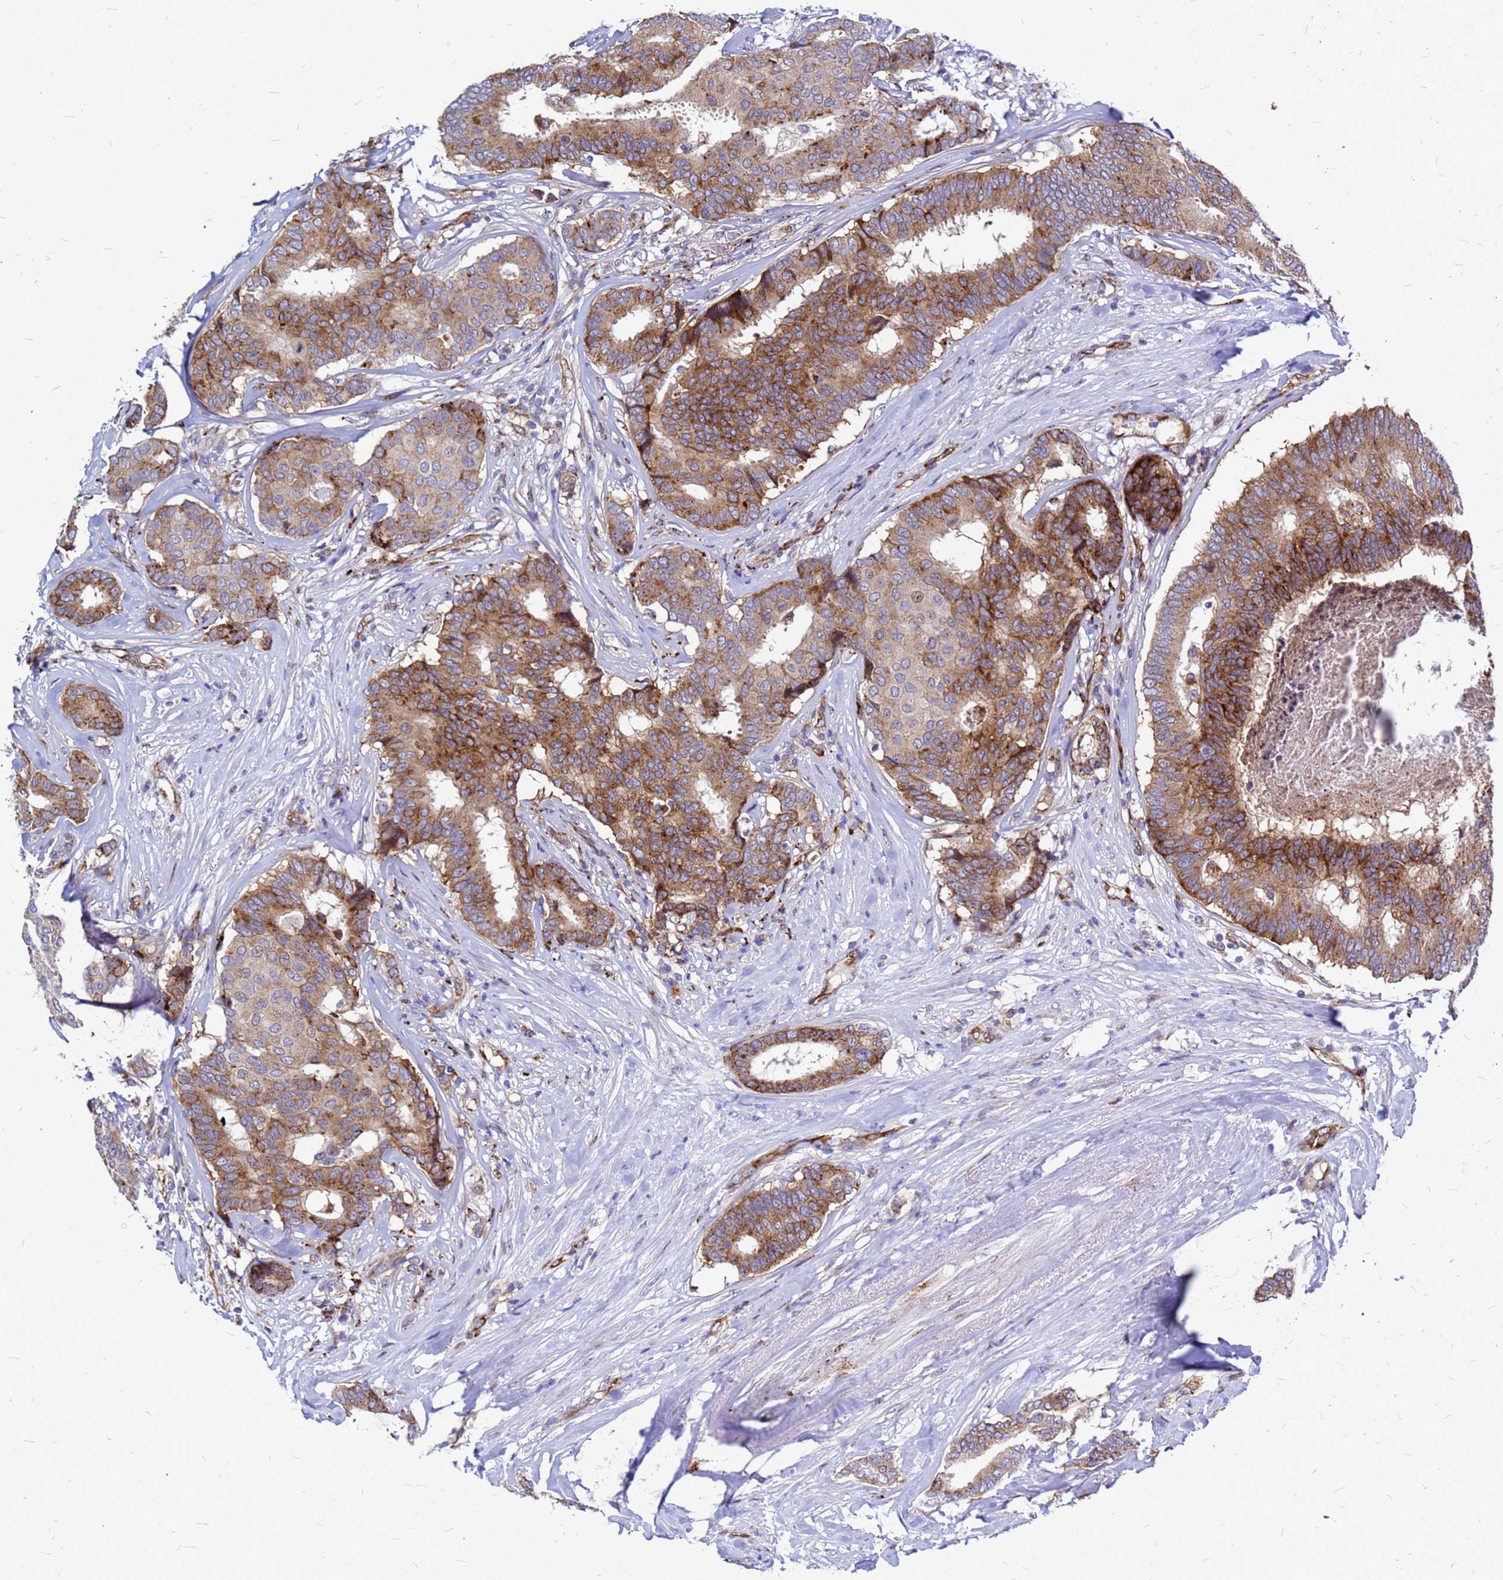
{"staining": {"intensity": "moderate", "quantity": ">75%", "location": "cytoplasmic/membranous"}, "tissue": "breast cancer", "cell_type": "Tumor cells", "image_type": "cancer", "snomed": [{"axis": "morphology", "description": "Duct carcinoma"}, {"axis": "topography", "description": "Breast"}], "caption": "Infiltrating ductal carcinoma (breast) stained with a protein marker demonstrates moderate staining in tumor cells.", "gene": "NOSTRIN", "patient": {"sex": "female", "age": 75}}